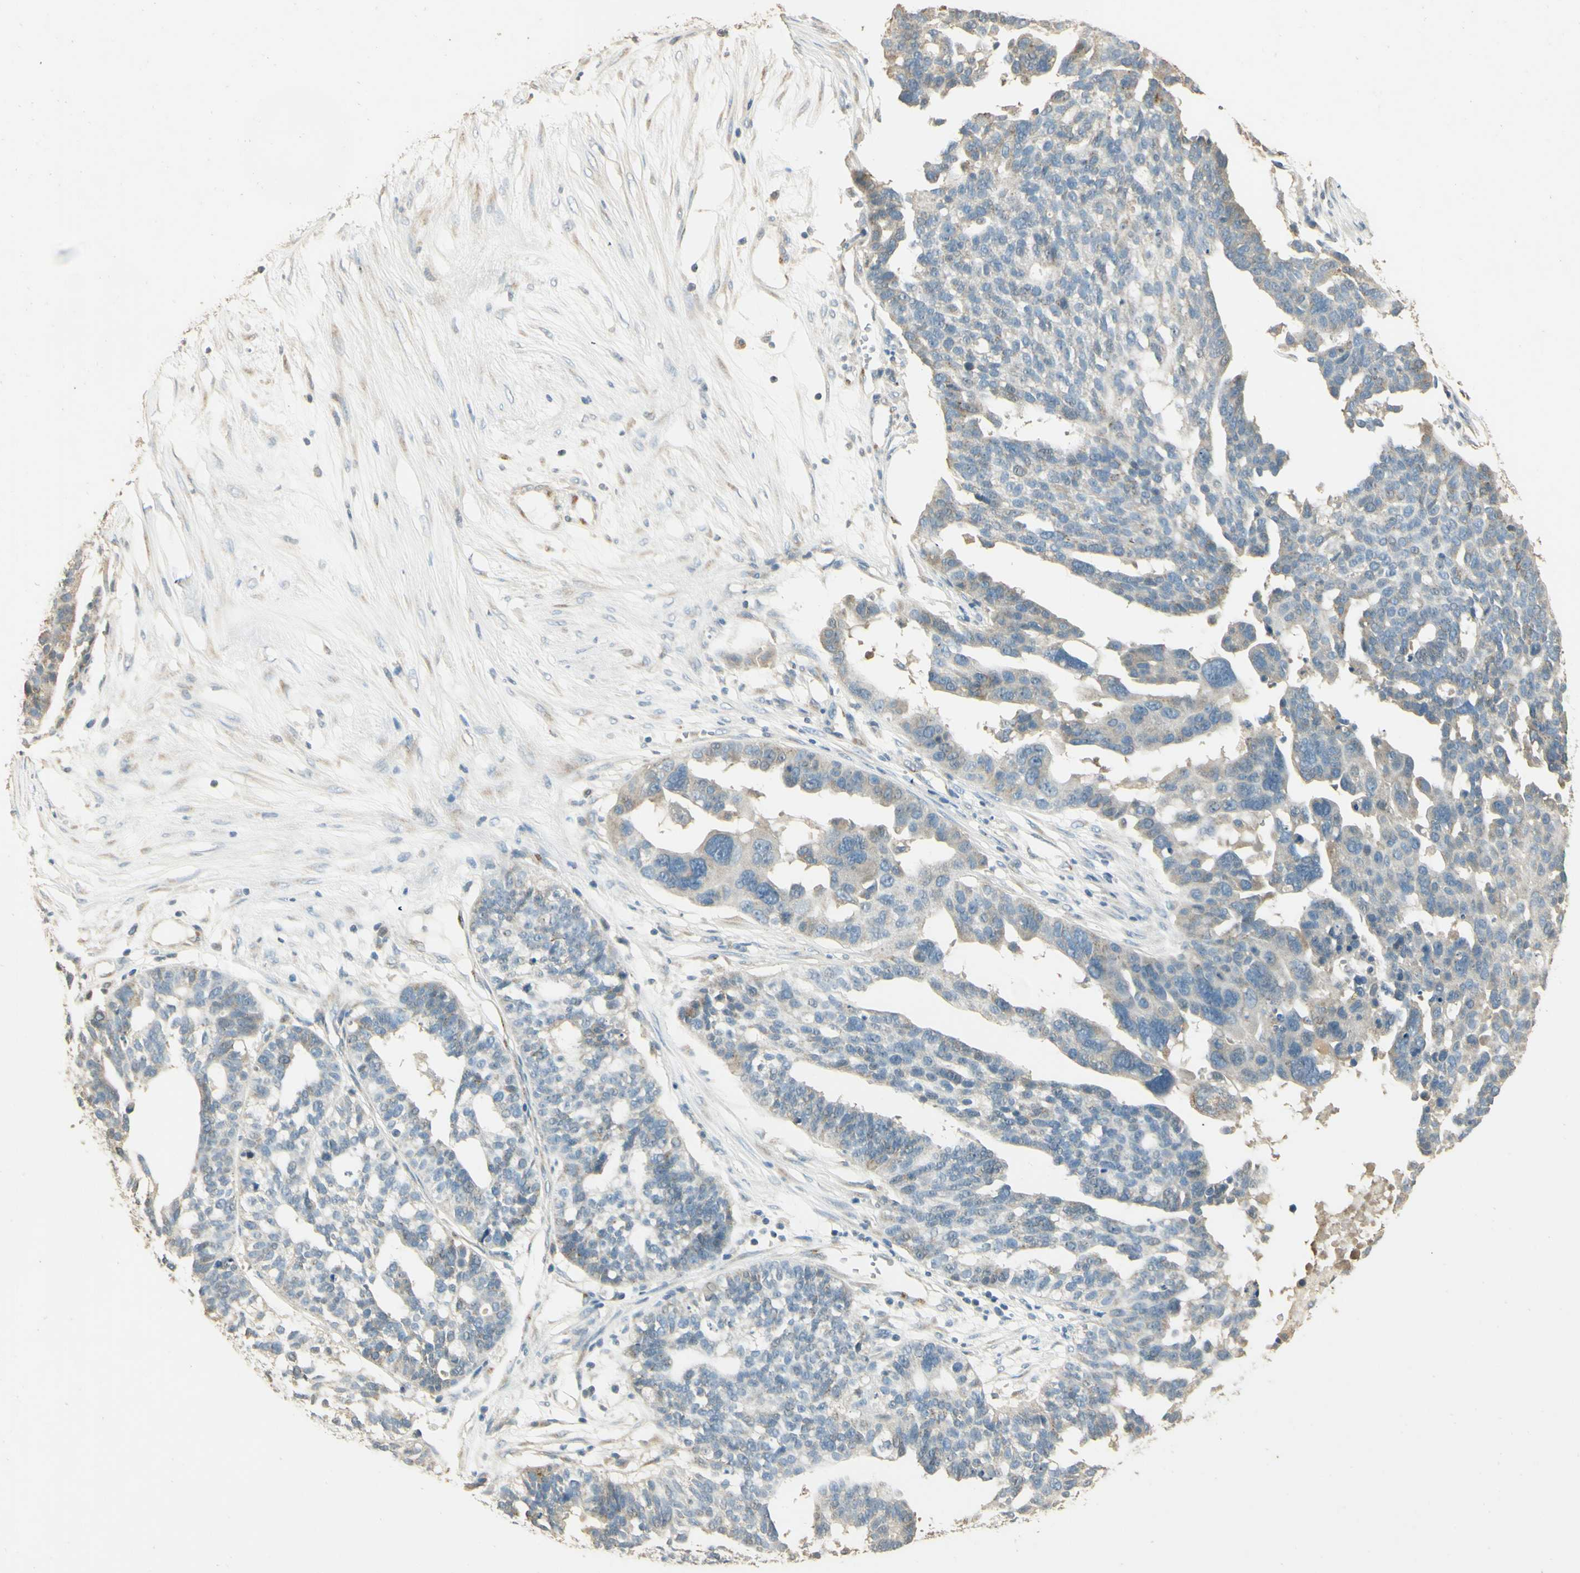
{"staining": {"intensity": "weak", "quantity": "<25%", "location": "cytoplasmic/membranous"}, "tissue": "ovarian cancer", "cell_type": "Tumor cells", "image_type": "cancer", "snomed": [{"axis": "morphology", "description": "Cystadenocarcinoma, serous, NOS"}, {"axis": "topography", "description": "Ovary"}], "caption": "High magnification brightfield microscopy of ovarian cancer (serous cystadenocarcinoma) stained with DAB (brown) and counterstained with hematoxylin (blue): tumor cells show no significant positivity.", "gene": "UXS1", "patient": {"sex": "female", "age": 59}}